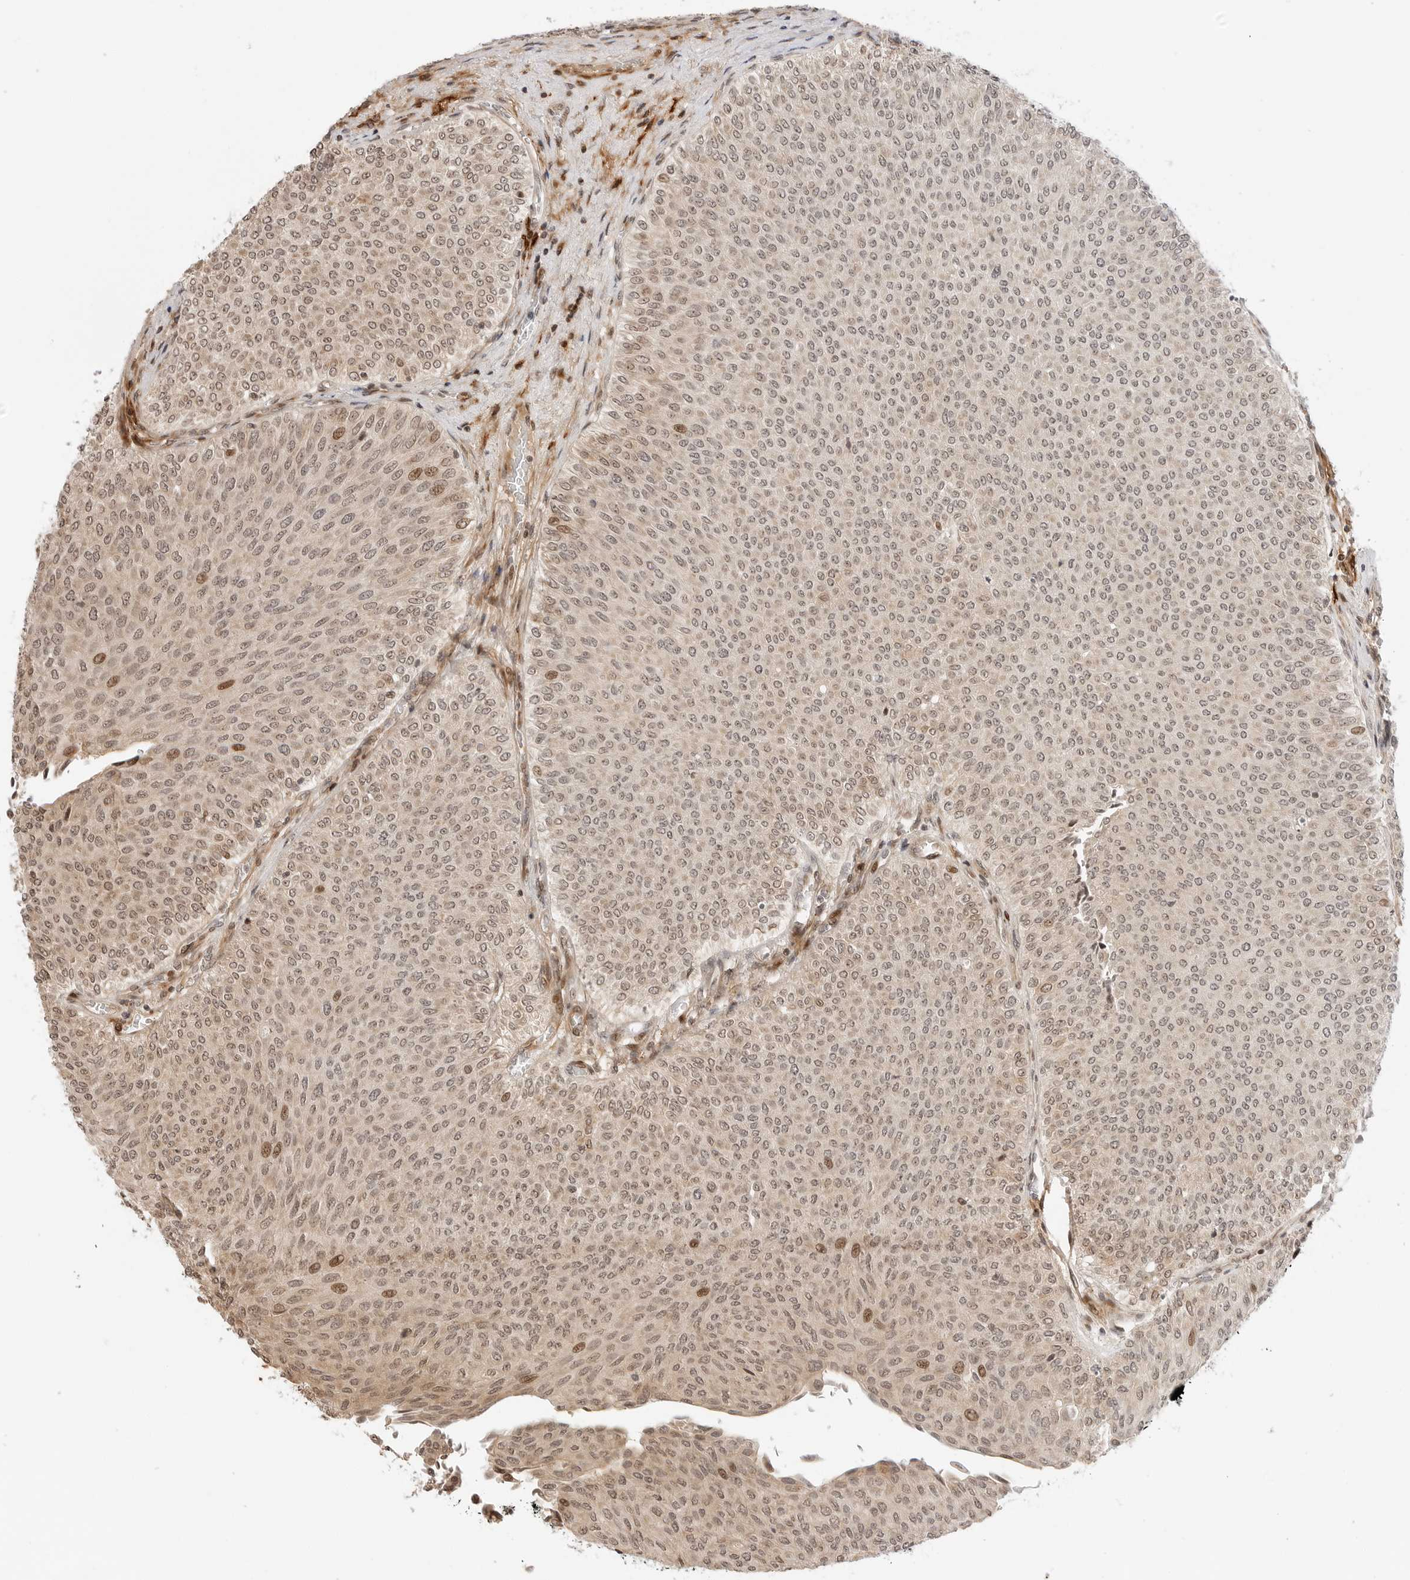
{"staining": {"intensity": "moderate", "quantity": "<25%", "location": "nuclear"}, "tissue": "urothelial cancer", "cell_type": "Tumor cells", "image_type": "cancer", "snomed": [{"axis": "morphology", "description": "Urothelial carcinoma, Low grade"}, {"axis": "topography", "description": "Urinary bladder"}], "caption": "An immunohistochemistry photomicrograph of neoplastic tissue is shown. Protein staining in brown shows moderate nuclear positivity in urothelial cancer within tumor cells.", "gene": "GEM", "patient": {"sex": "male", "age": 78}}